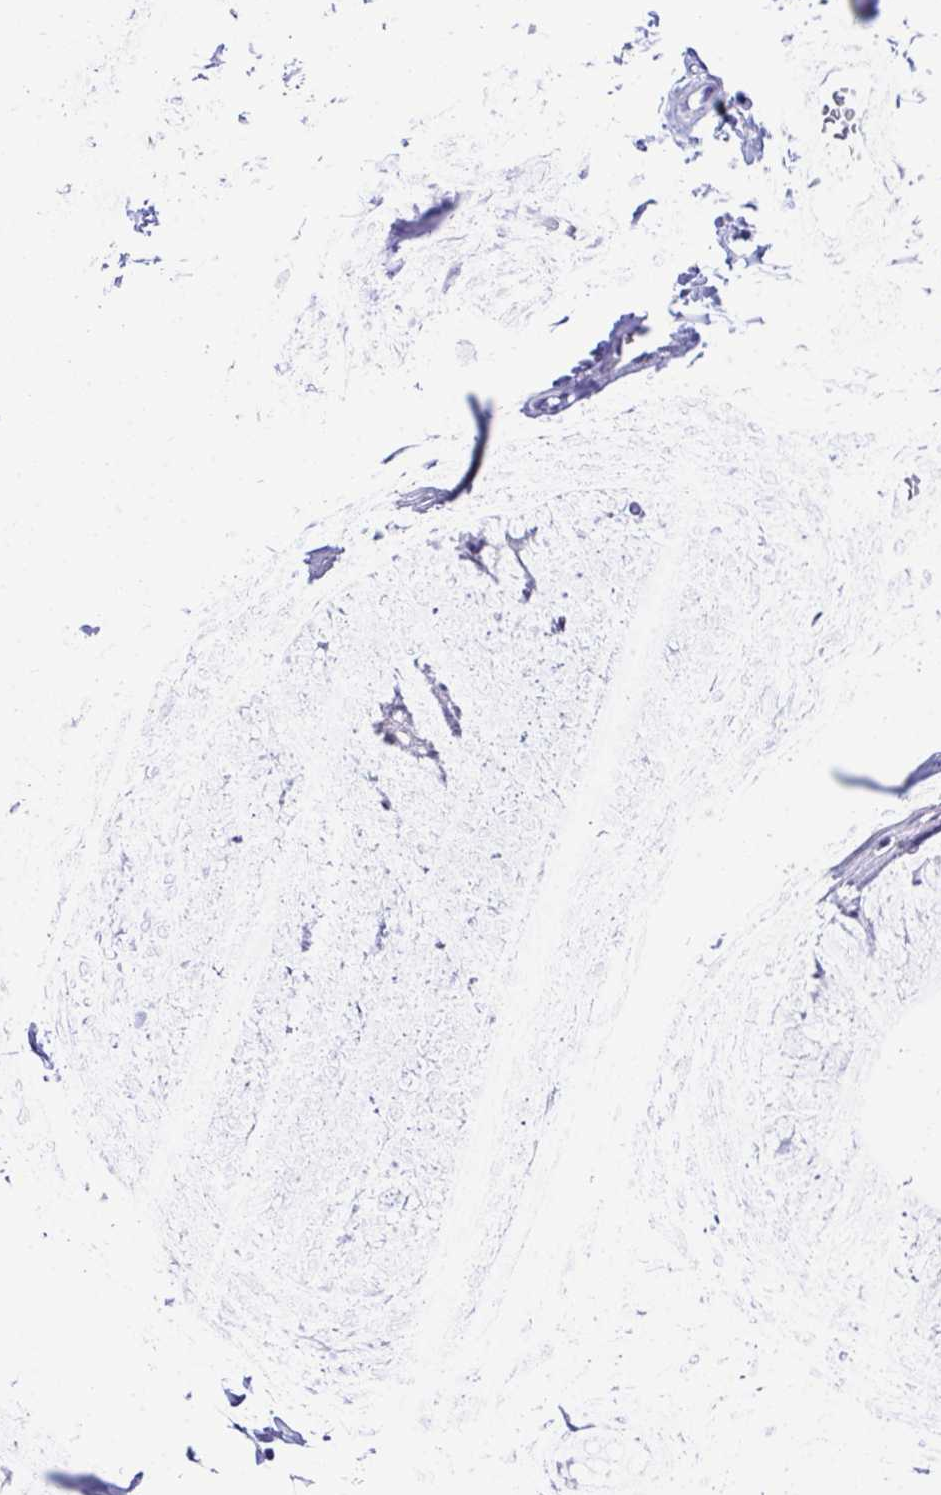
{"staining": {"intensity": "negative", "quantity": "none", "location": "none"}, "tissue": "epididymis", "cell_type": "Glandular cells", "image_type": "normal", "snomed": [{"axis": "morphology", "description": "Normal tissue, NOS"}, {"axis": "topography", "description": "Epididymis, spermatic cord, NOS"}, {"axis": "topography", "description": "Epididymis"}, {"axis": "topography", "description": "Peripheral nerve tissue"}], "caption": "Immunohistochemistry of normal human epididymis demonstrates no expression in glandular cells. (DAB (3,3'-diaminobenzidine) immunohistochemistry (IHC) visualized using brightfield microscopy, high magnification).", "gene": "PGM2L1", "patient": {"sex": "male", "age": 29}}